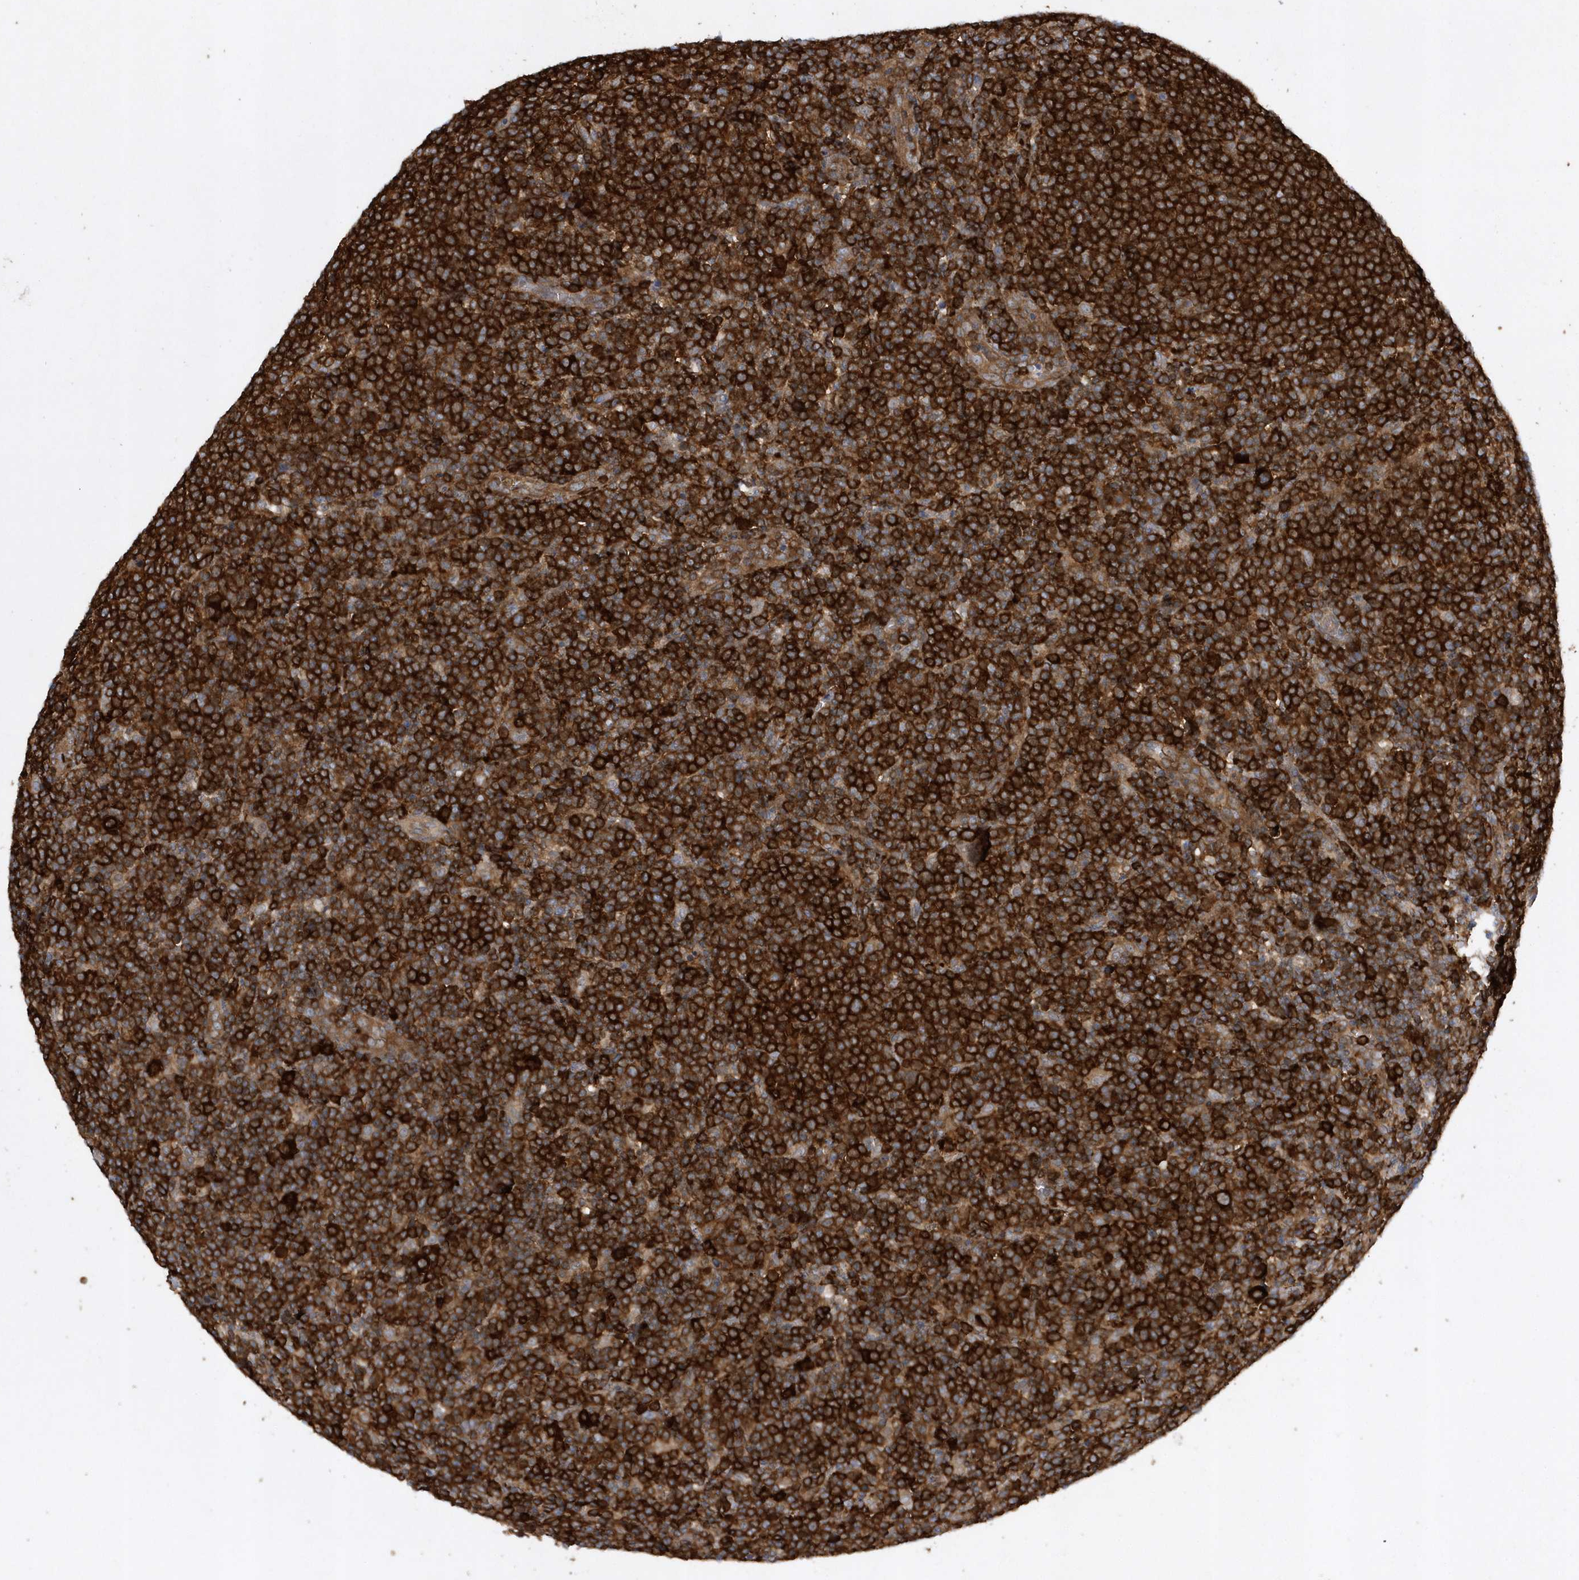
{"staining": {"intensity": "strong", "quantity": ">75%", "location": "cytoplasmic/membranous"}, "tissue": "lymphoma", "cell_type": "Tumor cells", "image_type": "cancer", "snomed": [{"axis": "morphology", "description": "Malignant lymphoma, non-Hodgkin's type, High grade"}, {"axis": "topography", "description": "Lymph node"}], "caption": "Brown immunohistochemical staining in malignant lymphoma, non-Hodgkin's type (high-grade) demonstrates strong cytoplasmic/membranous expression in approximately >75% of tumor cells. (Stains: DAB in brown, nuclei in blue, Microscopy: brightfield microscopy at high magnification).", "gene": "PAICS", "patient": {"sex": "male", "age": 61}}